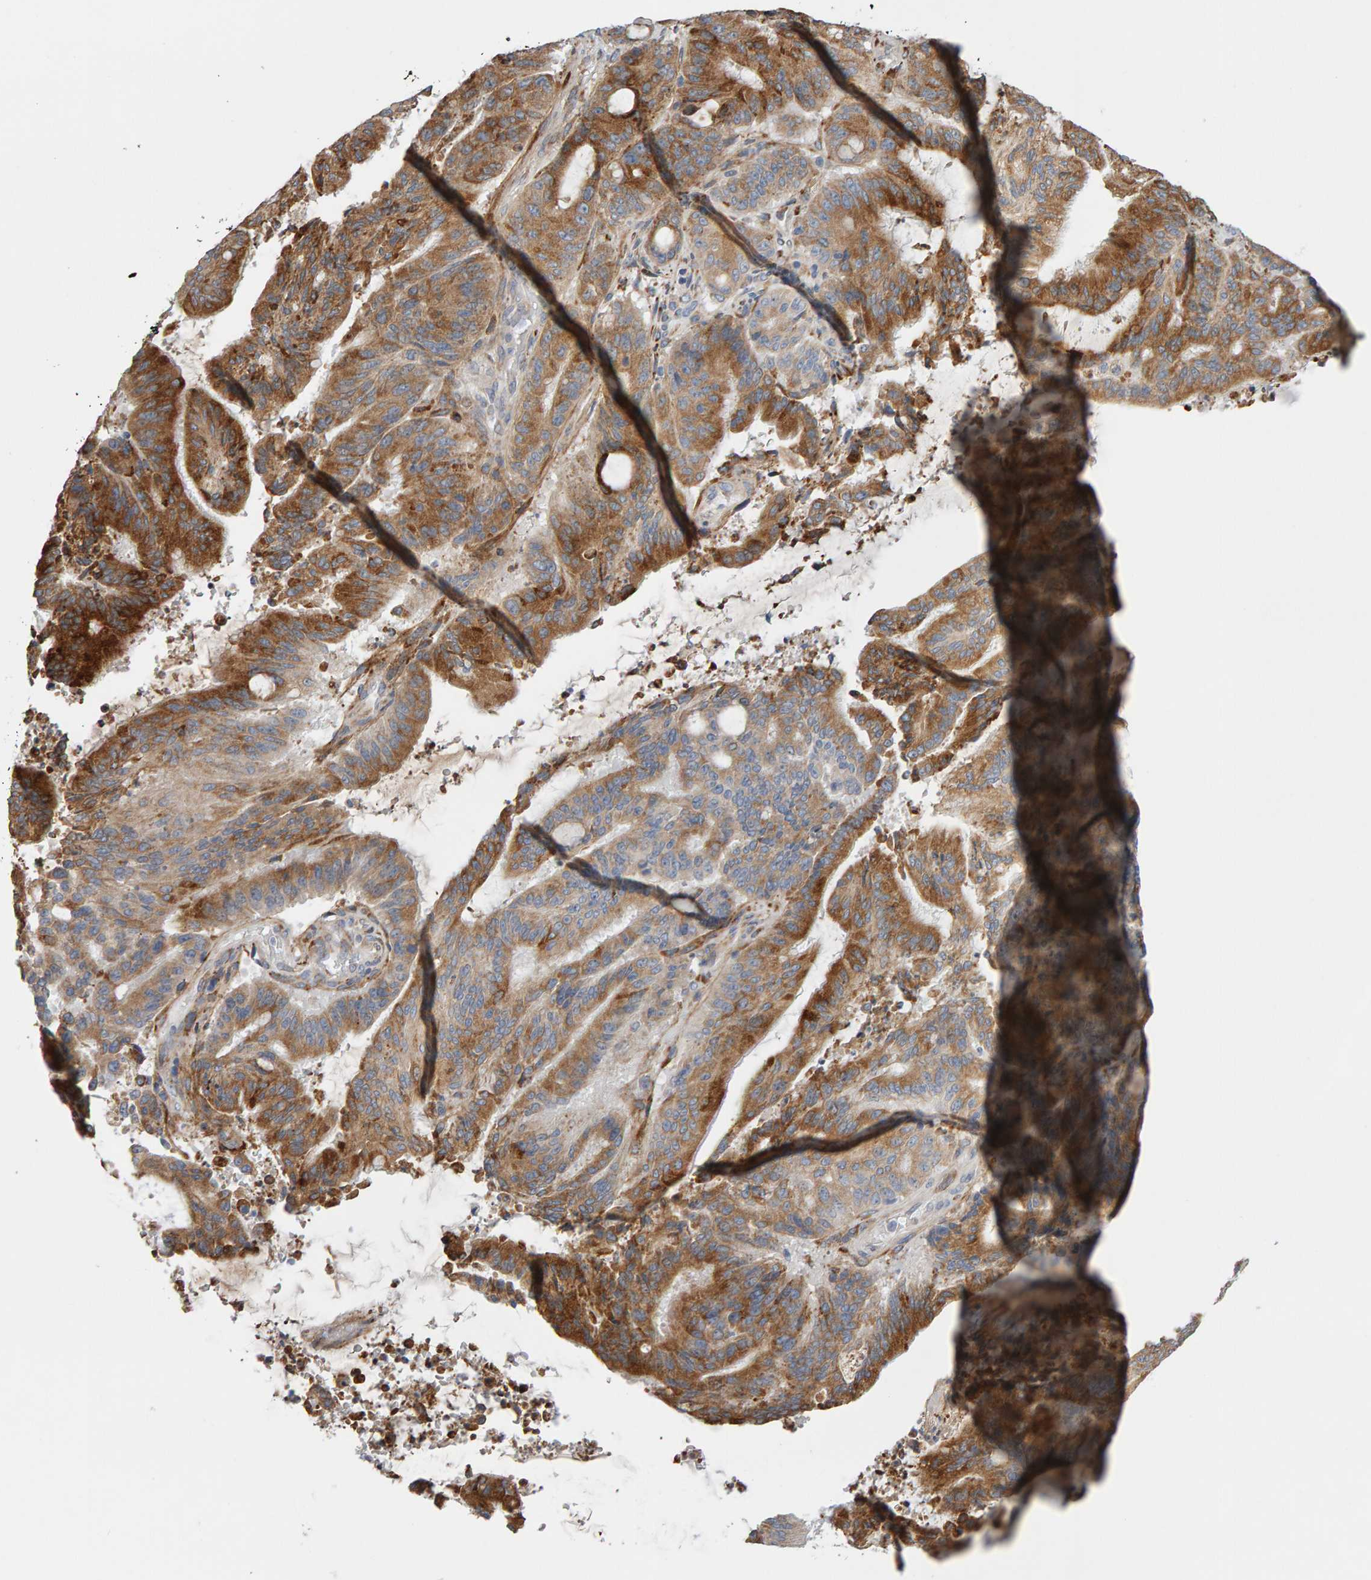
{"staining": {"intensity": "moderate", "quantity": ">75%", "location": "cytoplasmic/membranous"}, "tissue": "liver cancer", "cell_type": "Tumor cells", "image_type": "cancer", "snomed": [{"axis": "morphology", "description": "Normal tissue, NOS"}, {"axis": "morphology", "description": "Cholangiocarcinoma"}, {"axis": "topography", "description": "Liver"}, {"axis": "topography", "description": "Peripheral nerve tissue"}], "caption": "Liver cholangiocarcinoma tissue shows moderate cytoplasmic/membranous positivity in about >75% of tumor cells, visualized by immunohistochemistry.", "gene": "ENGASE", "patient": {"sex": "female", "age": 73}}